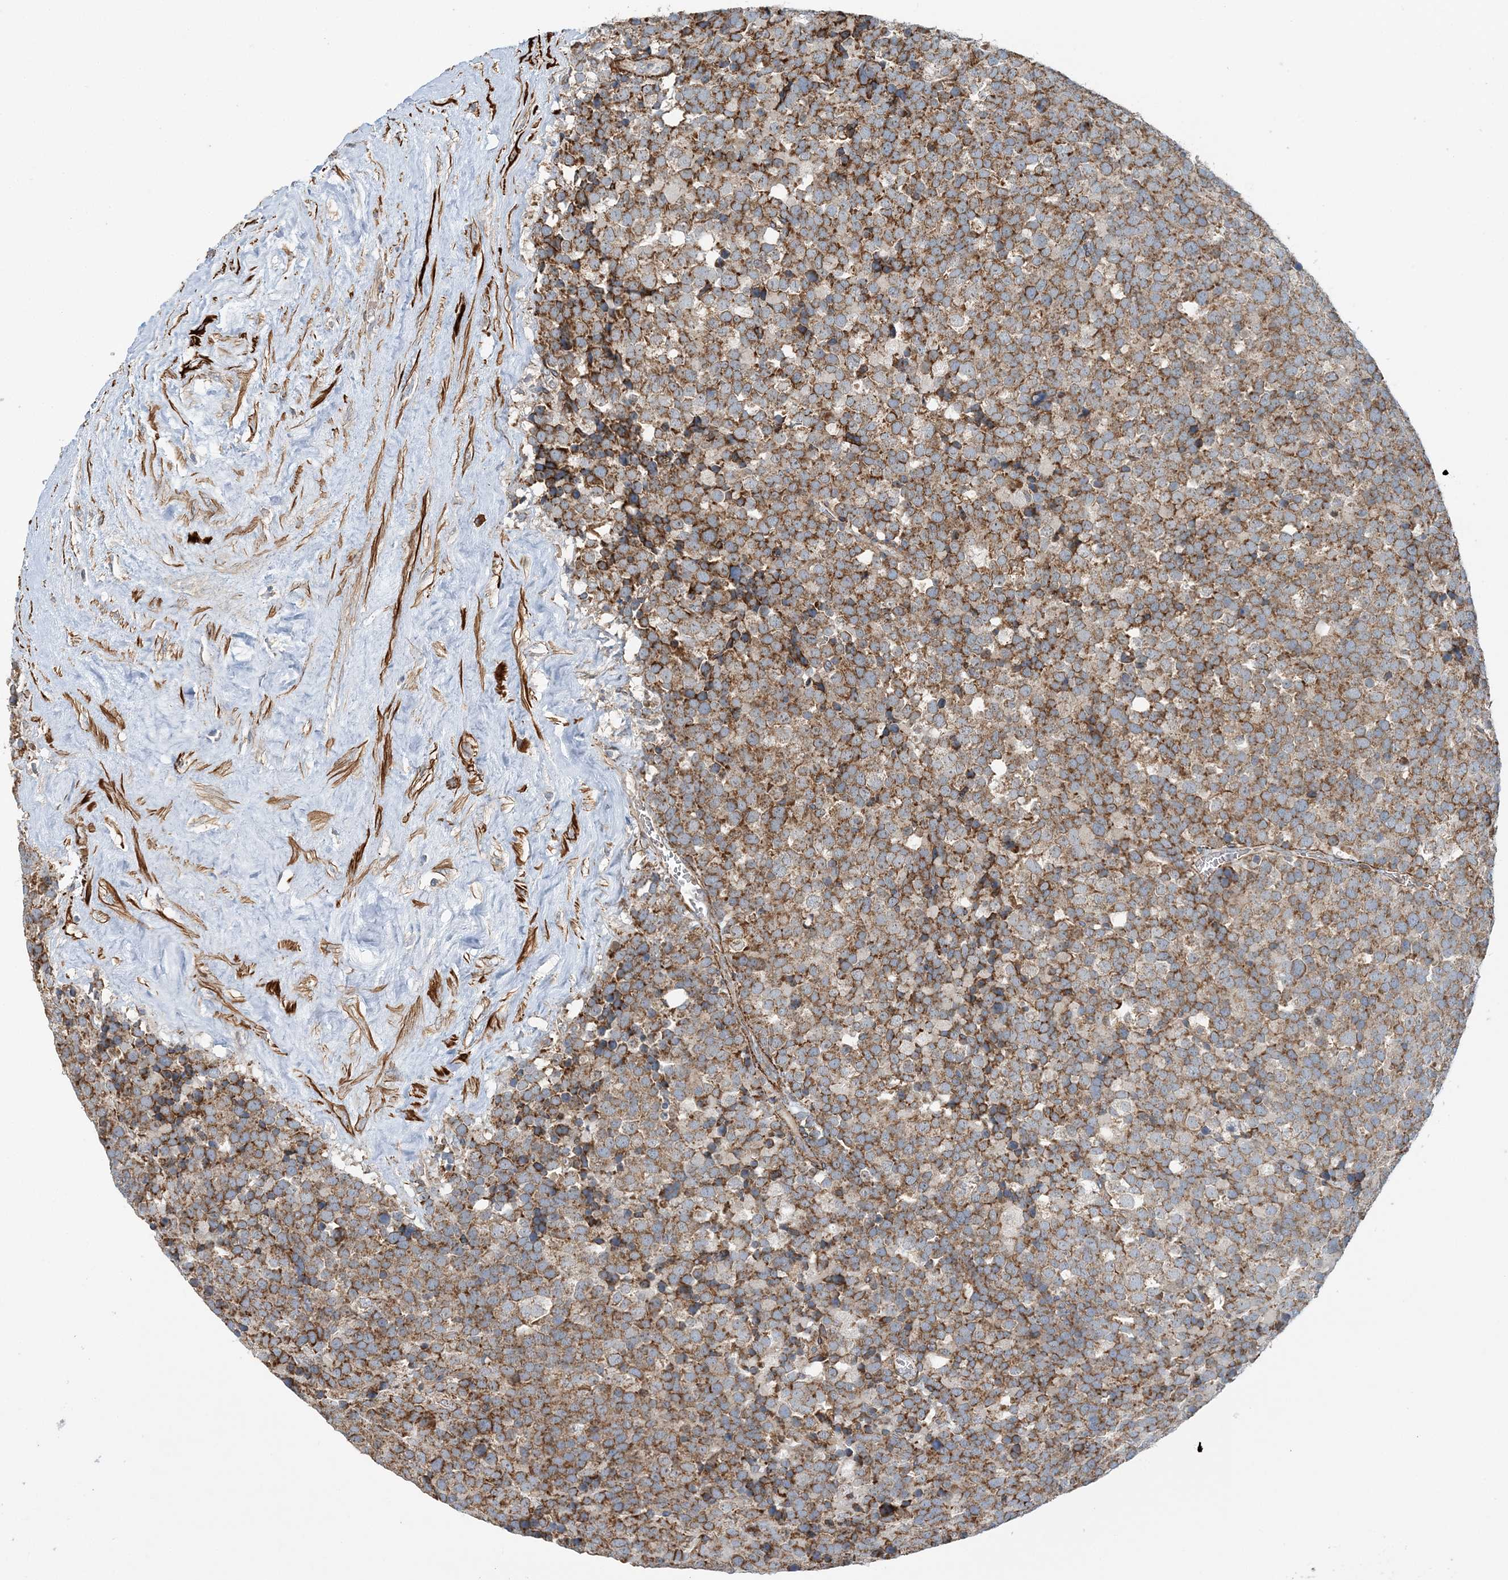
{"staining": {"intensity": "moderate", "quantity": ">75%", "location": "cytoplasmic/membranous"}, "tissue": "testis cancer", "cell_type": "Tumor cells", "image_type": "cancer", "snomed": [{"axis": "morphology", "description": "Seminoma, NOS"}, {"axis": "topography", "description": "Testis"}], "caption": "IHC photomicrograph of neoplastic tissue: human testis seminoma stained using IHC displays medium levels of moderate protein expression localized specifically in the cytoplasmic/membranous of tumor cells, appearing as a cytoplasmic/membranous brown color.", "gene": "TTI1", "patient": {"sex": "male", "age": 71}}